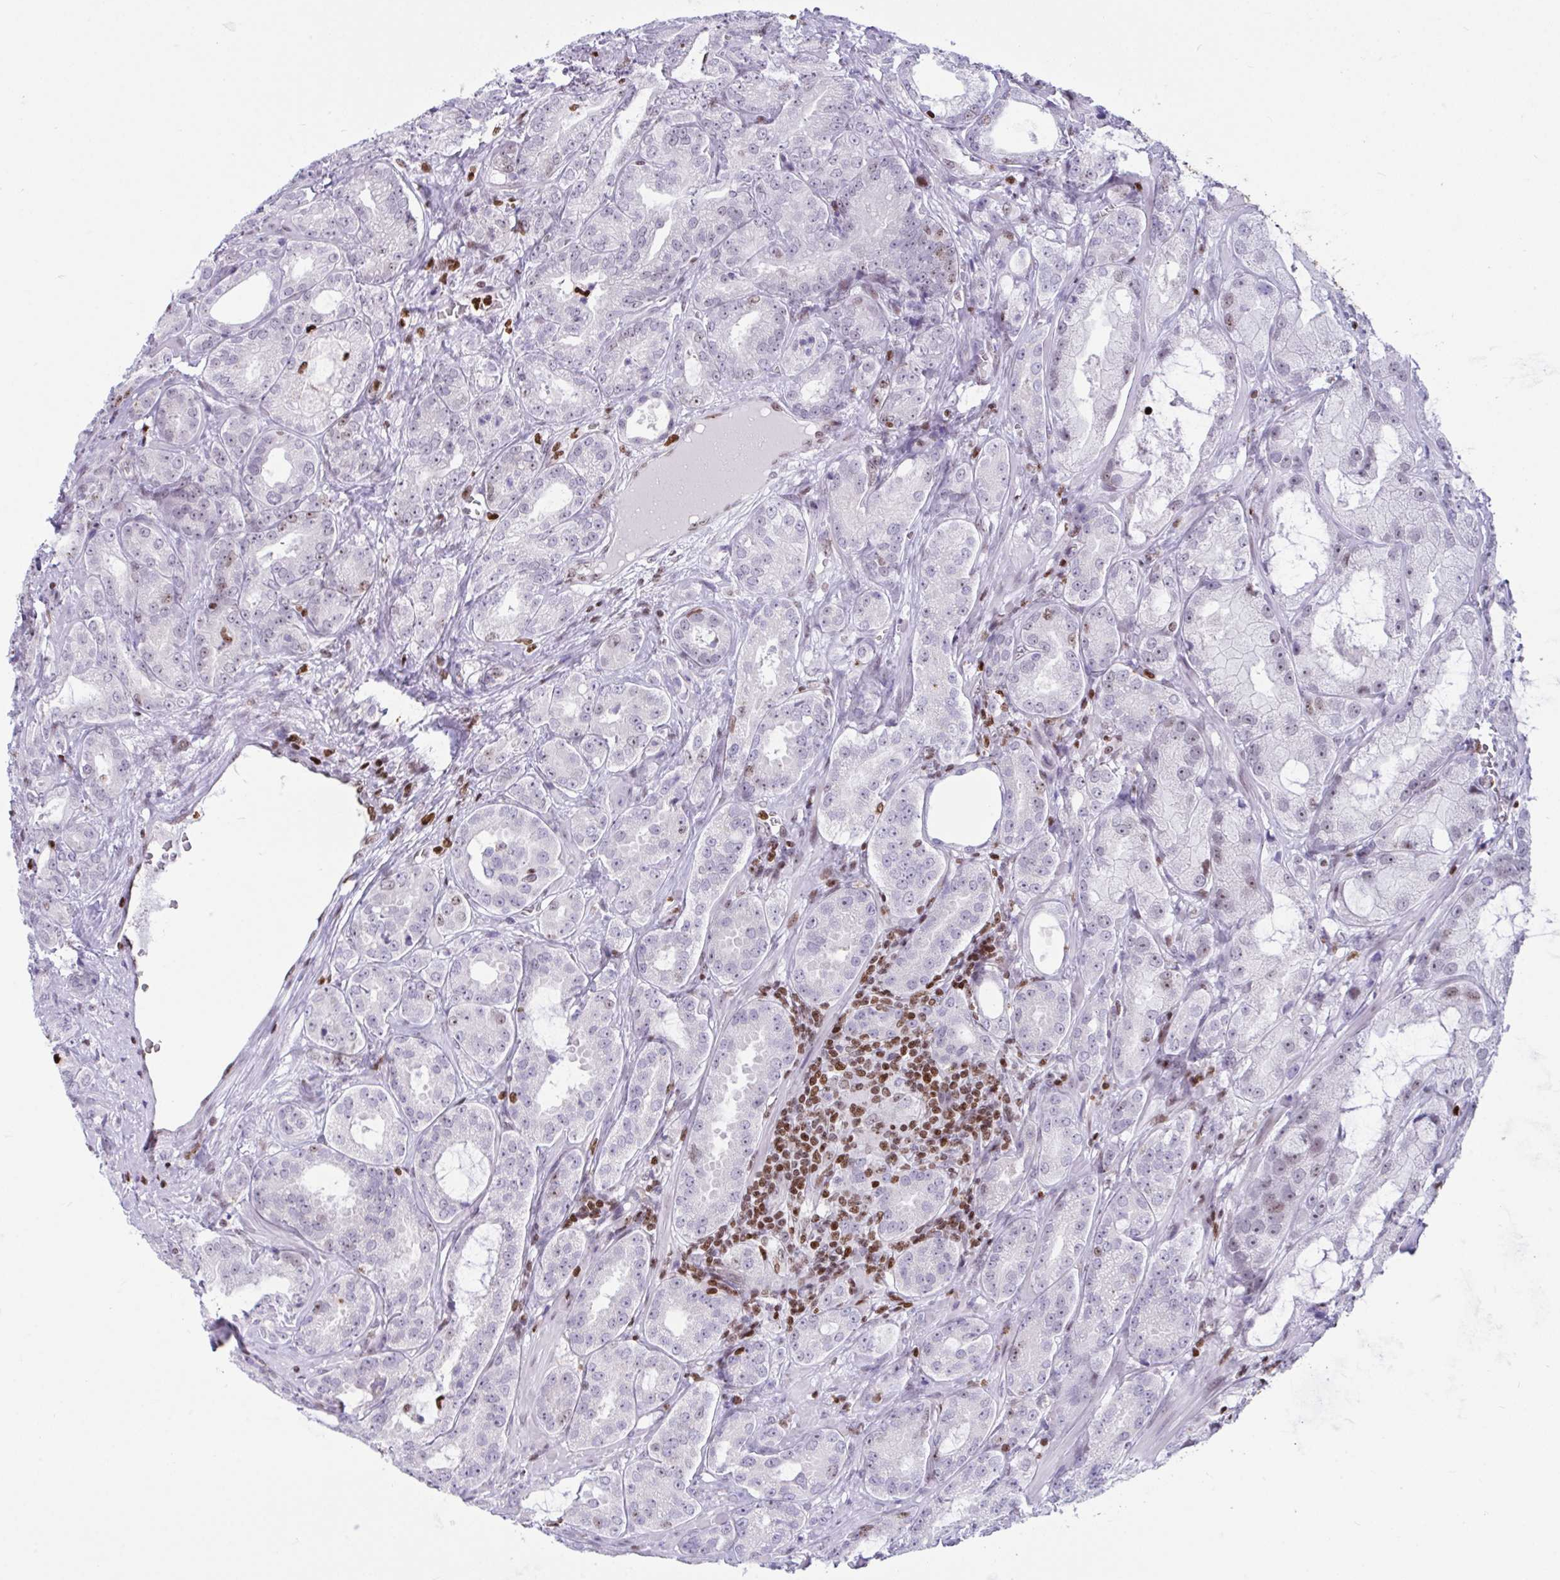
{"staining": {"intensity": "negative", "quantity": "none", "location": "none"}, "tissue": "prostate cancer", "cell_type": "Tumor cells", "image_type": "cancer", "snomed": [{"axis": "morphology", "description": "Adenocarcinoma, High grade"}, {"axis": "topography", "description": "Prostate"}], "caption": "A micrograph of prostate cancer (high-grade adenocarcinoma) stained for a protein reveals no brown staining in tumor cells. (Brightfield microscopy of DAB IHC at high magnification).", "gene": "HMGB2", "patient": {"sex": "male", "age": 64}}